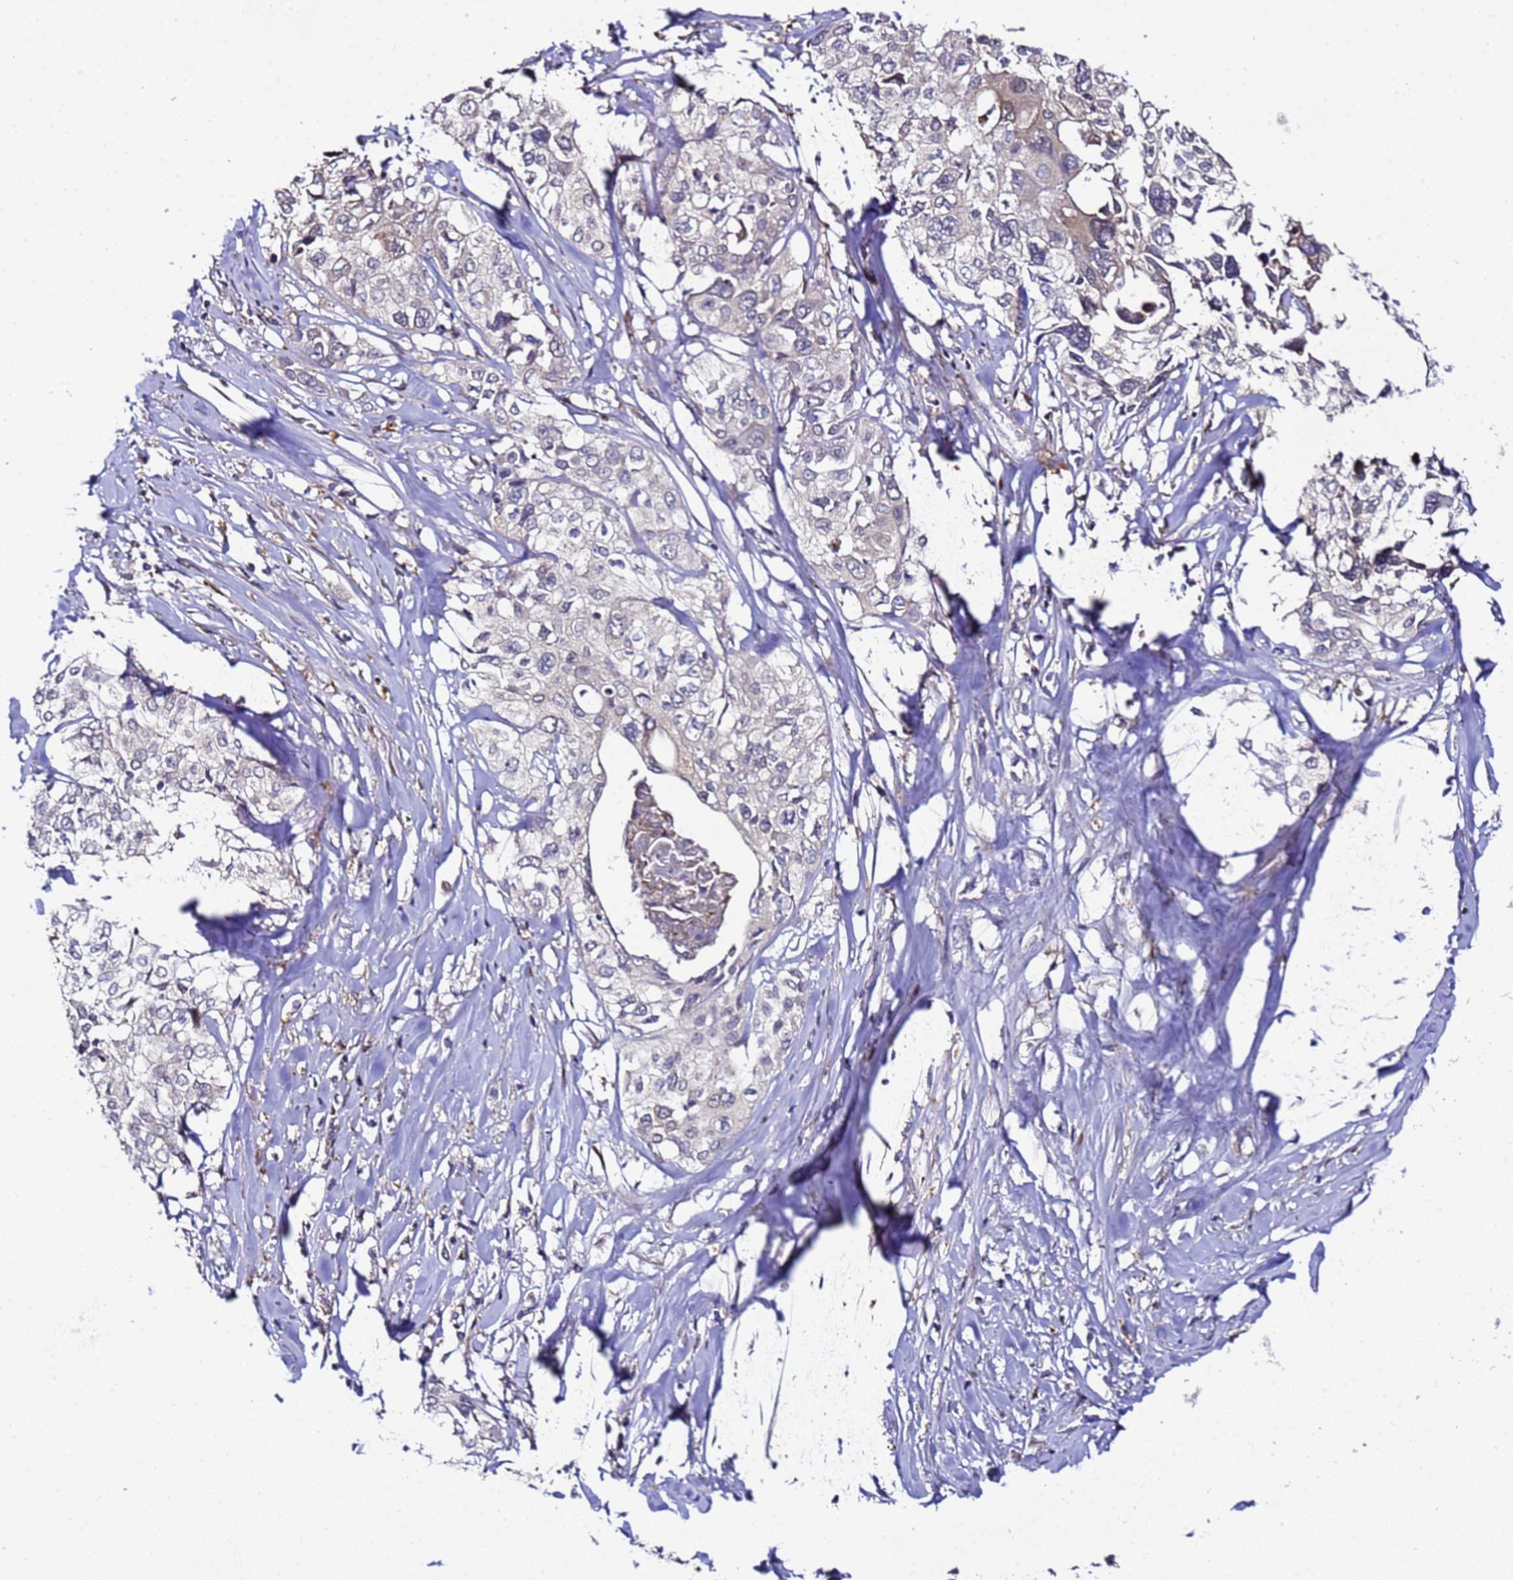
{"staining": {"intensity": "negative", "quantity": "none", "location": "none"}, "tissue": "cervical cancer", "cell_type": "Tumor cells", "image_type": "cancer", "snomed": [{"axis": "morphology", "description": "Squamous cell carcinoma, NOS"}, {"axis": "topography", "description": "Cervix"}], "caption": "IHC of human cervical cancer demonstrates no staining in tumor cells. (DAB (3,3'-diaminobenzidine) immunohistochemistry, high magnification).", "gene": "ALG3", "patient": {"sex": "female", "age": 31}}